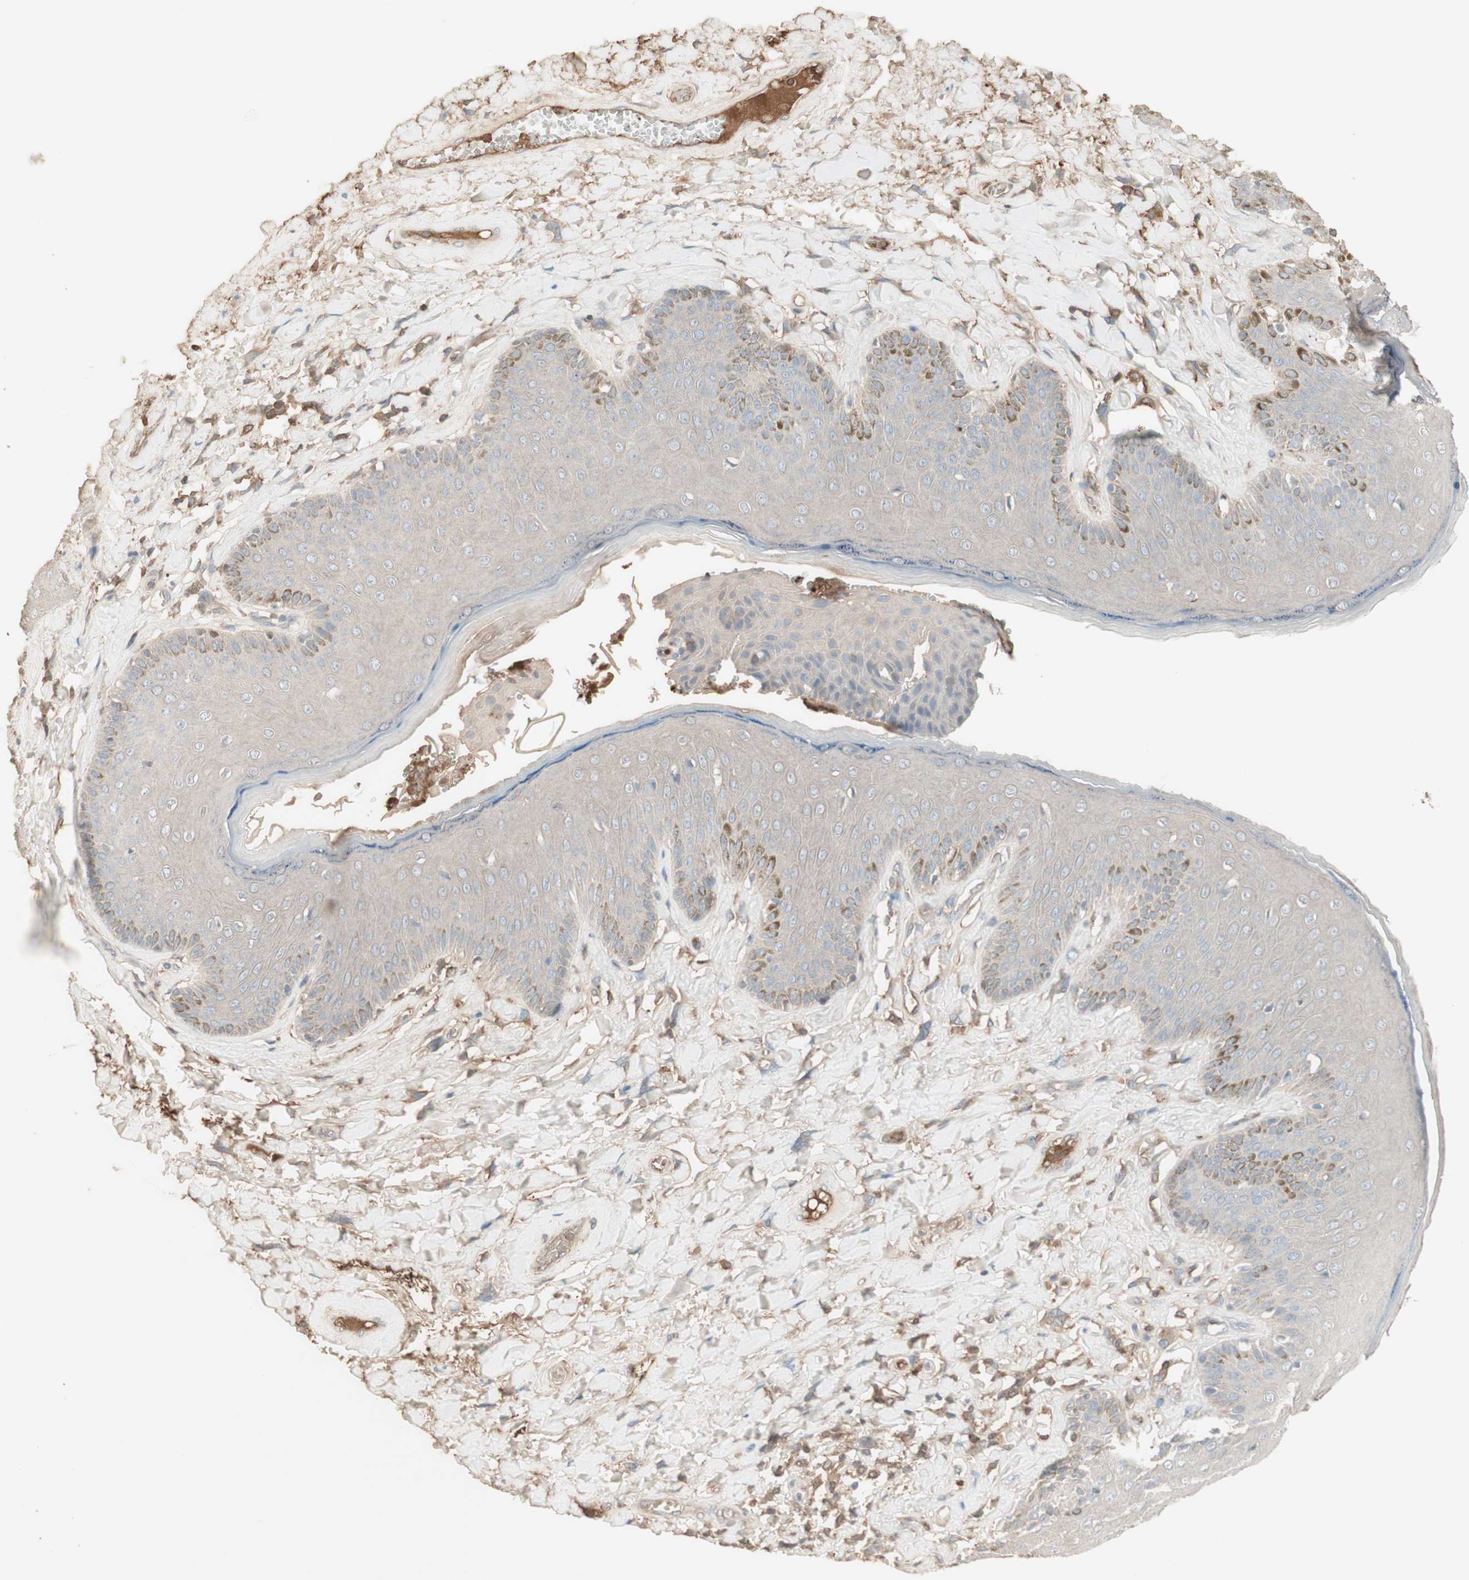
{"staining": {"intensity": "negative", "quantity": "none", "location": "none"}, "tissue": "skin", "cell_type": "Epidermal cells", "image_type": "normal", "snomed": [{"axis": "morphology", "description": "Normal tissue, NOS"}, {"axis": "topography", "description": "Anal"}], "caption": "Immunohistochemistry (IHC) micrograph of normal skin: human skin stained with DAB exhibits no significant protein positivity in epidermal cells.", "gene": "IFNG", "patient": {"sex": "male", "age": 69}}